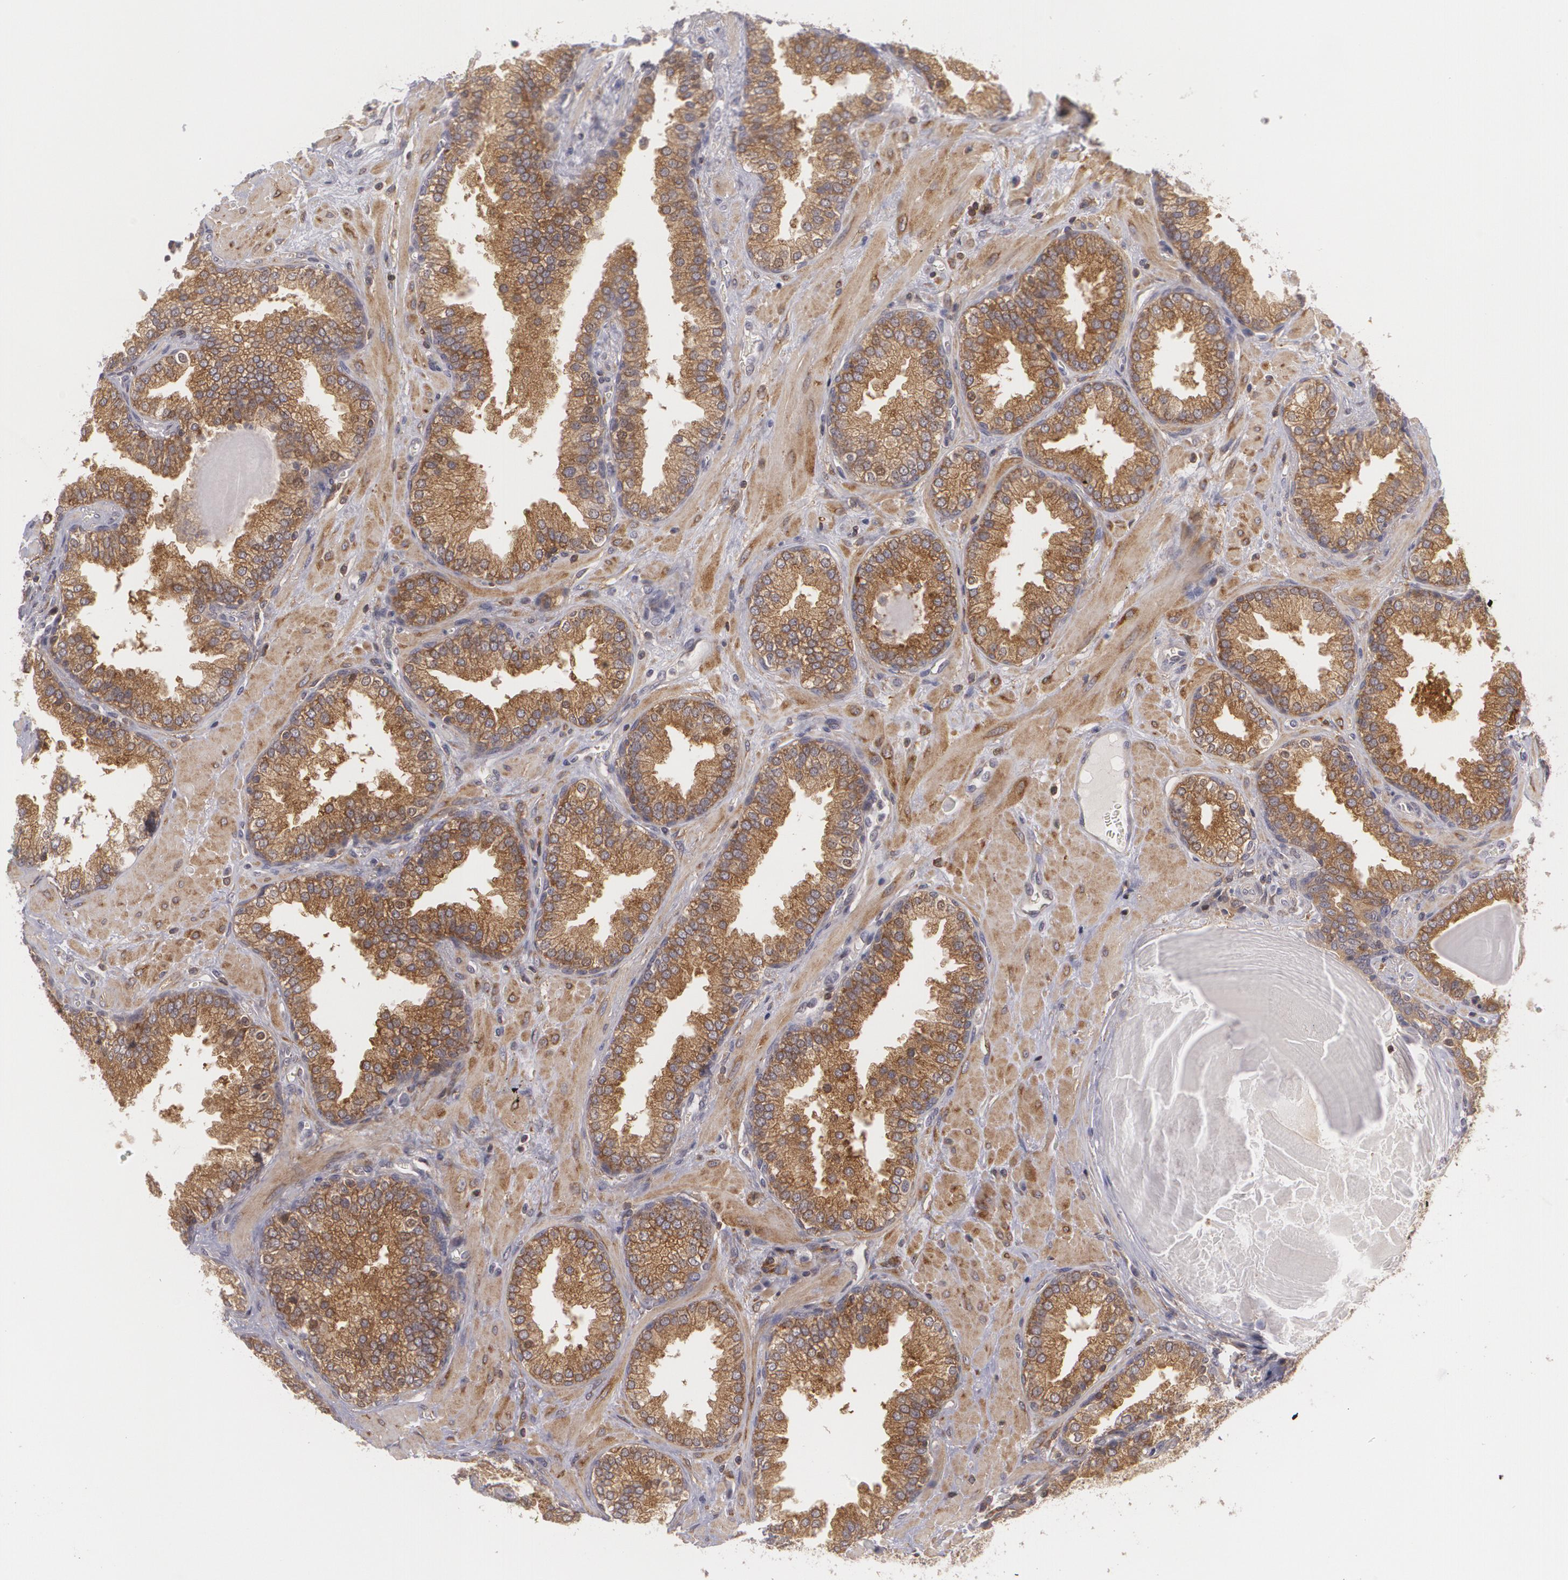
{"staining": {"intensity": "moderate", "quantity": ">75%", "location": "cytoplasmic/membranous"}, "tissue": "prostate", "cell_type": "Glandular cells", "image_type": "normal", "snomed": [{"axis": "morphology", "description": "Normal tissue, NOS"}, {"axis": "topography", "description": "Prostate"}], "caption": "Moderate cytoplasmic/membranous positivity for a protein is identified in approximately >75% of glandular cells of benign prostate using IHC.", "gene": "BIN1", "patient": {"sex": "male", "age": 51}}